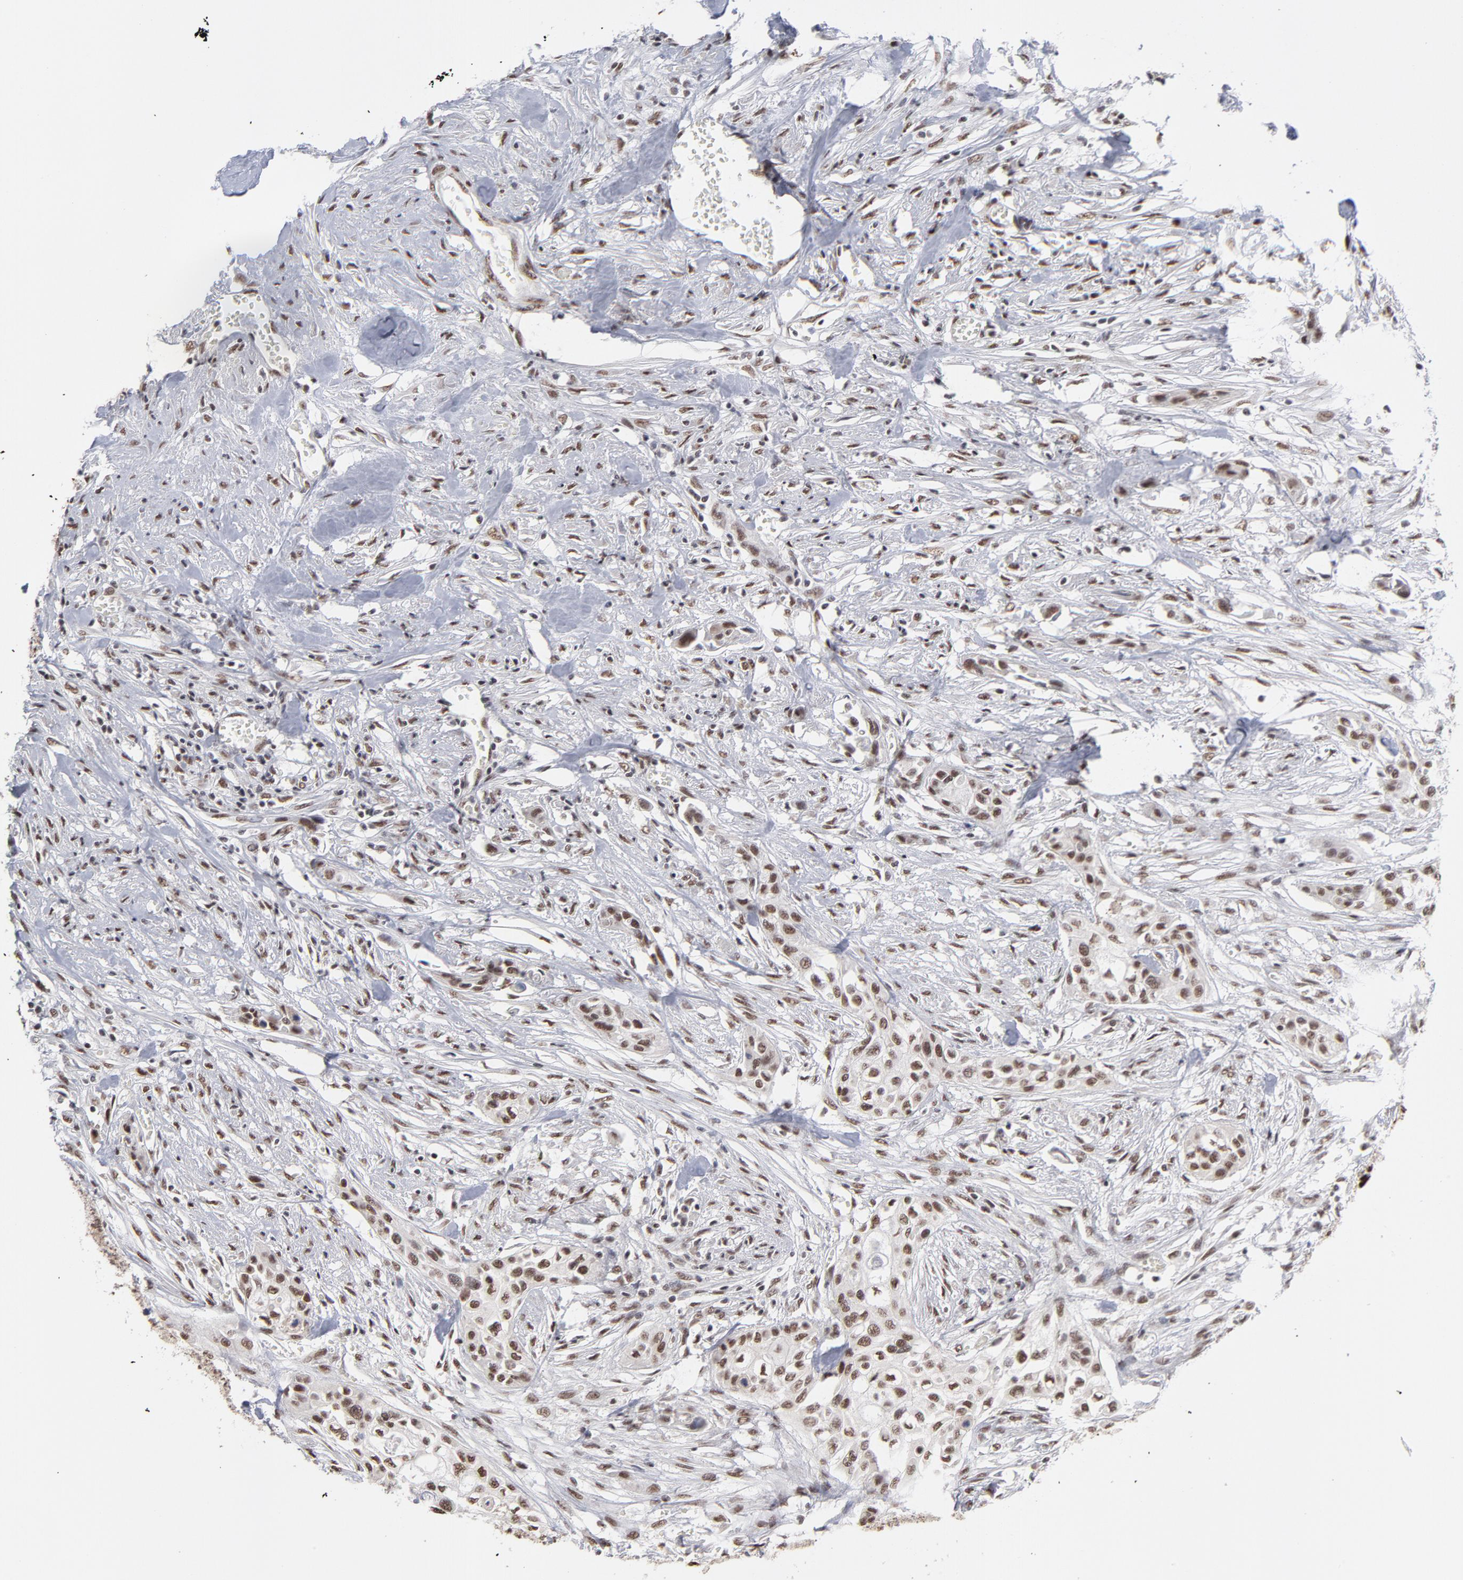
{"staining": {"intensity": "strong", "quantity": ">75%", "location": "nuclear"}, "tissue": "urothelial cancer", "cell_type": "Tumor cells", "image_type": "cancer", "snomed": [{"axis": "morphology", "description": "Urothelial carcinoma, High grade"}, {"axis": "topography", "description": "Urinary bladder"}], "caption": "DAB immunohistochemical staining of human urothelial carcinoma (high-grade) shows strong nuclear protein staining in about >75% of tumor cells.", "gene": "ZNF3", "patient": {"sex": "male", "age": 74}}